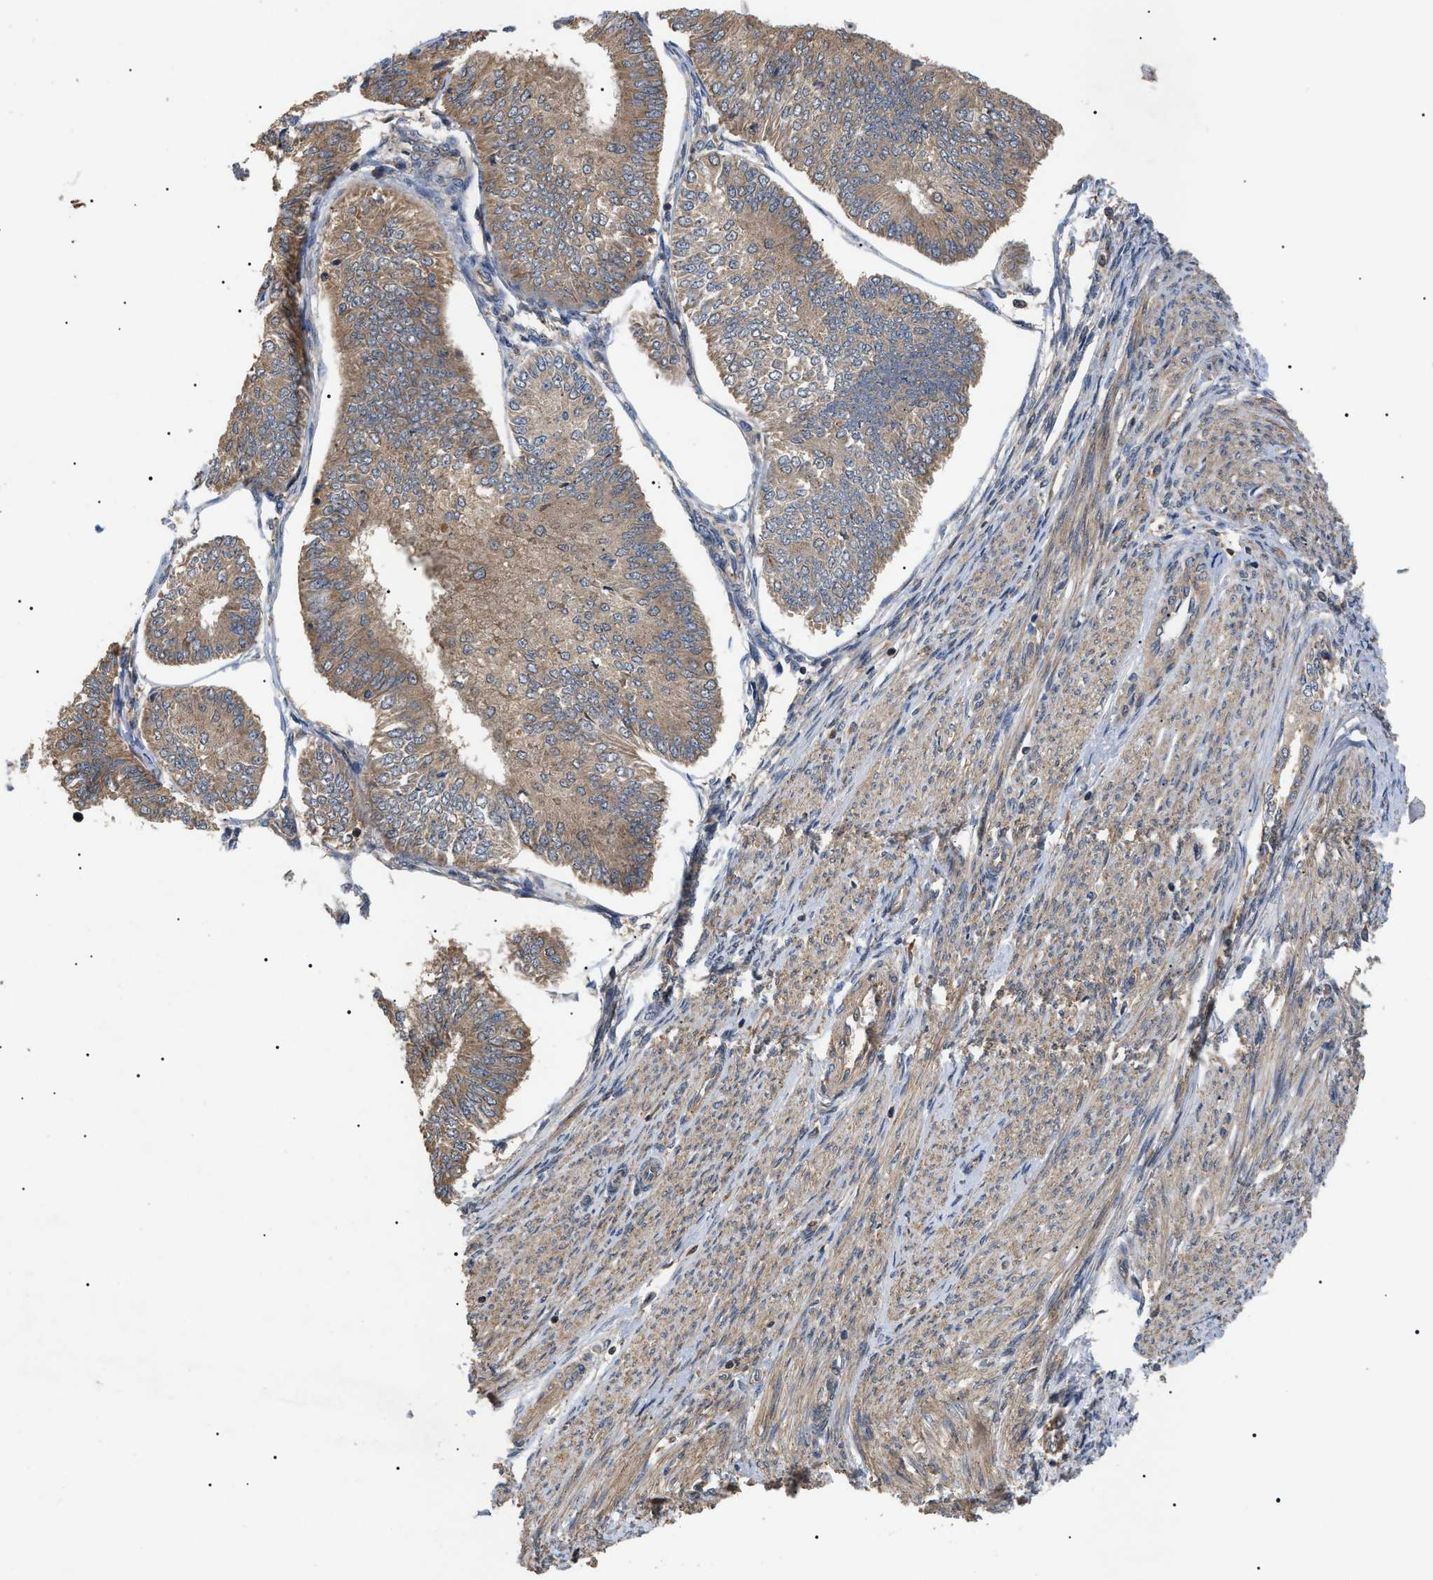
{"staining": {"intensity": "moderate", "quantity": ">75%", "location": "cytoplasmic/membranous"}, "tissue": "endometrial cancer", "cell_type": "Tumor cells", "image_type": "cancer", "snomed": [{"axis": "morphology", "description": "Adenocarcinoma, NOS"}, {"axis": "topography", "description": "Endometrium"}], "caption": "Immunohistochemistry (IHC) of human endometrial adenocarcinoma demonstrates medium levels of moderate cytoplasmic/membranous positivity in about >75% of tumor cells.", "gene": "ASTL", "patient": {"sex": "female", "age": 58}}